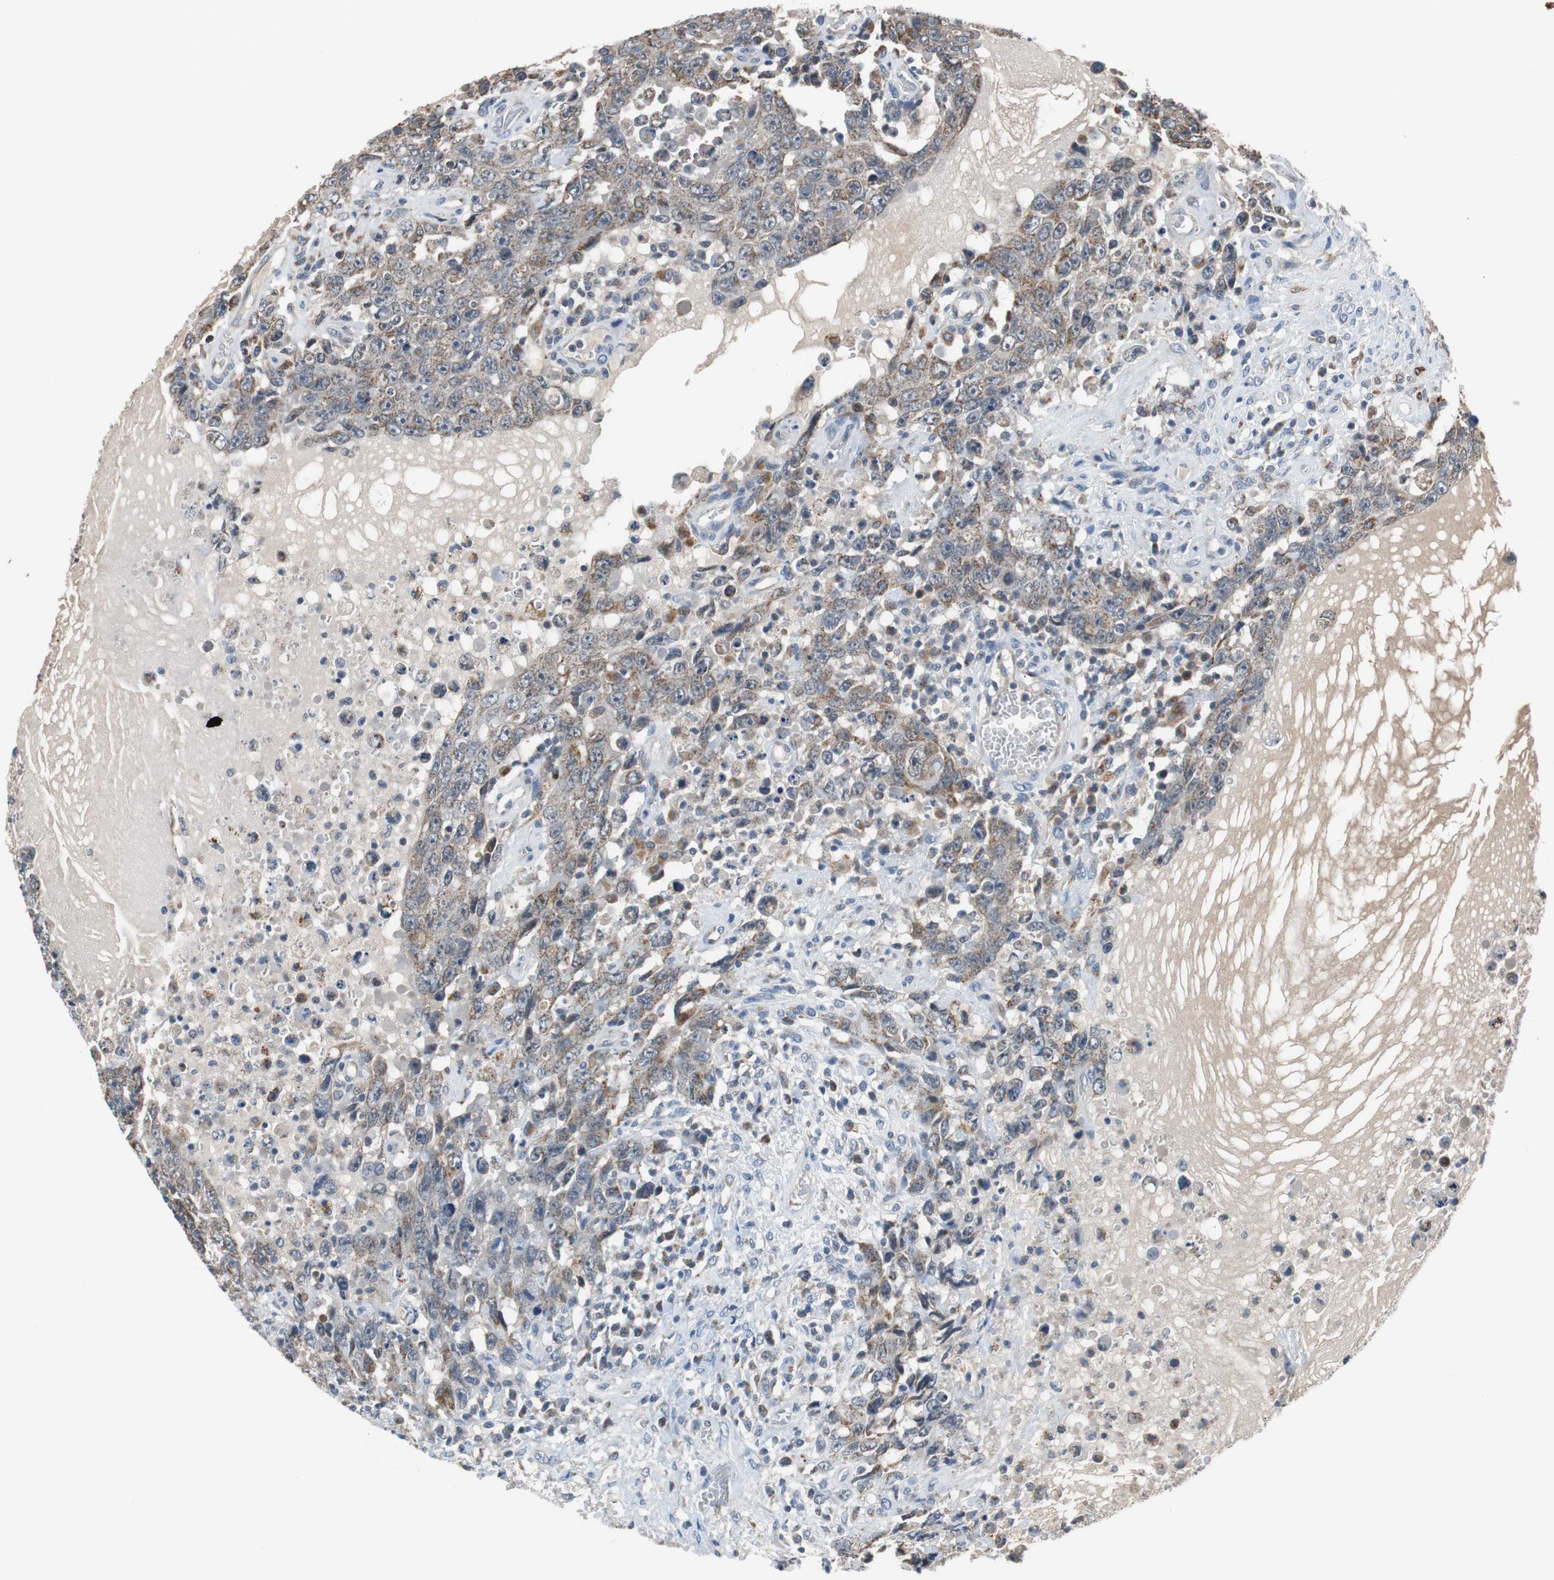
{"staining": {"intensity": "moderate", "quantity": "25%-75%", "location": "cytoplasmic/membranous"}, "tissue": "testis cancer", "cell_type": "Tumor cells", "image_type": "cancer", "snomed": [{"axis": "morphology", "description": "Carcinoma, Embryonal, NOS"}, {"axis": "topography", "description": "Testis"}], "caption": "Tumor cells demonstrate moderate cytoplasmic/membranous positivity in approximately 25%-75% of cells in testis cancer.", "gene": "NLGN1", "patient": {"sex": "male", "age": 26}}